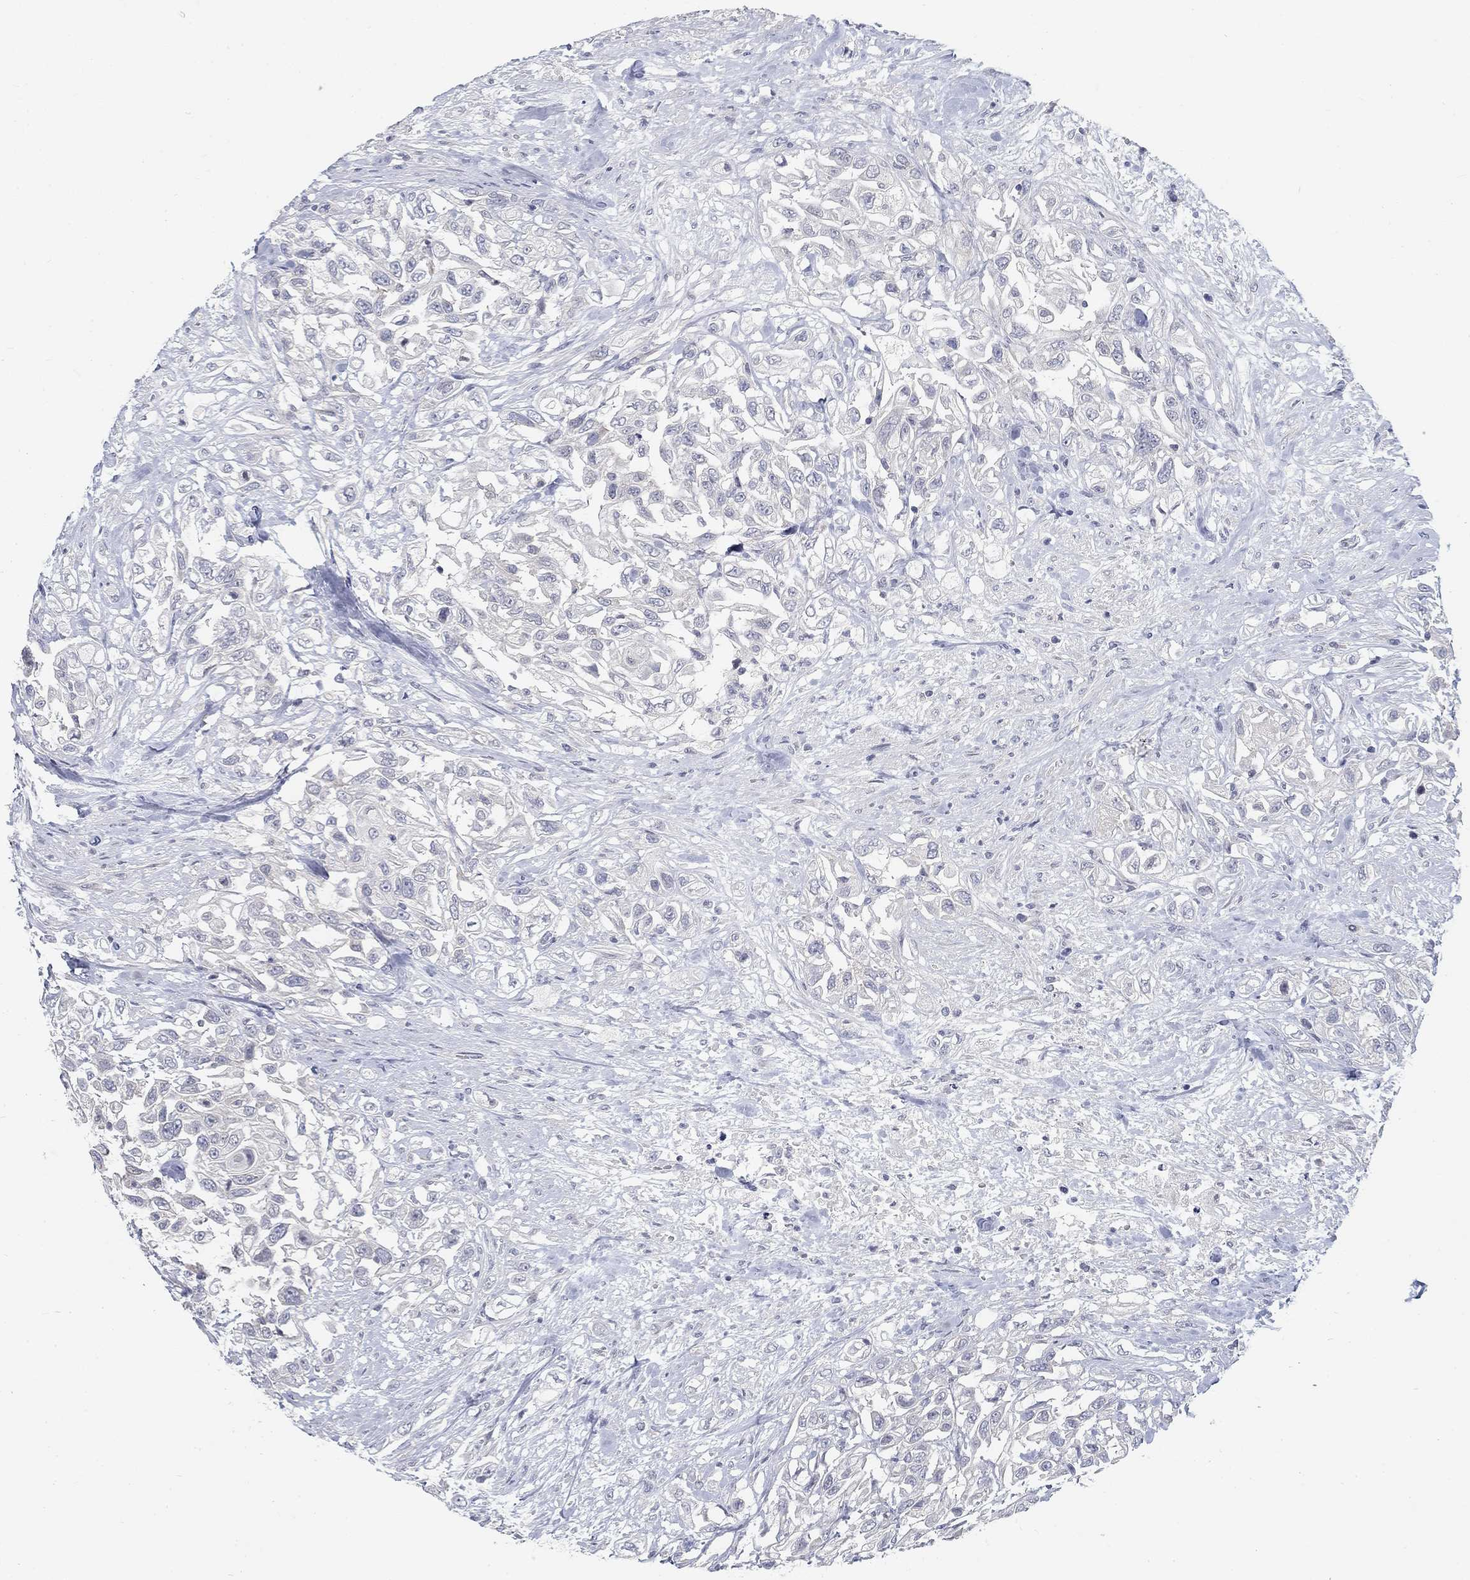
{"staining": {"intensity": "negative", "quantity": "none", "location": "none"}, "tissue": "urothelial cancer", "cell_type": "Tumor cells", "image_type": "cancer", "snomed": [{"axis": "morphology", "description": "Urothelial carcinoma, High grade"}, {"axis": "topography", "description": "Urinary bladder"}], "caption": "DAB (3,3'-diaminobenzidine) immunohistochemical staining of urothelial carcinoma (high-grade) exhibits no significant staining in tumor cells.", "gene": "ATP1A3", "patient": {"sex": "female", "age": 56}}